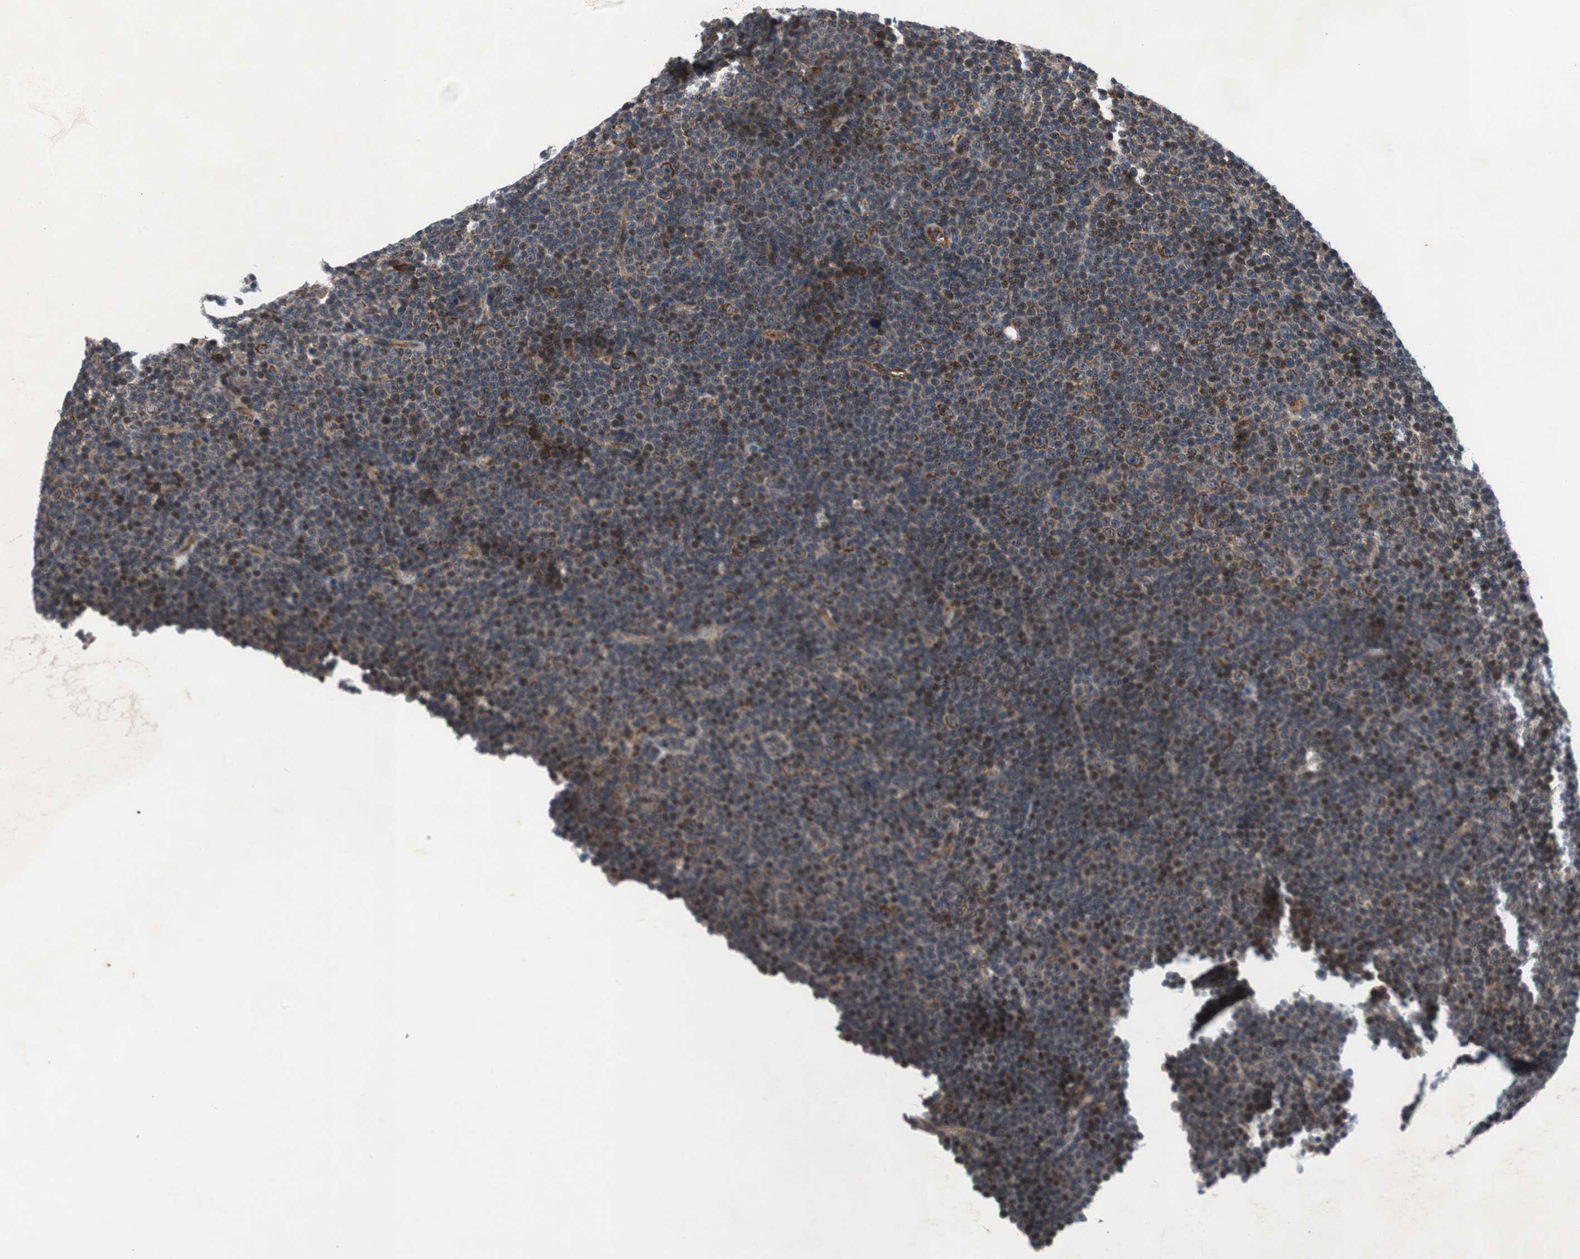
{"staining": {"intensity": "strong", "quantity": "<25%", "location": "cytoplasmic/membranous,nuclear"}, "tissue": "lymphoma", "cell_type": "Tumor cells", "image_type": "cancer", "snomed": [{"axis": "morphology", "description": "Malignant lymphoma, non-Hodgkin's type, Low grade"}, {"axis": "topography", "description": "Lymph node"}], "caption": "About <25% of tumor cells in malignant lymphoma, non-Hodgkin's type (low-grade) exhibit strong cytoplasmic/membranous and nuclear protein expression as visualized by brown immunohistochemical staining.", "gene": "AKAP1", "patient": {"sex": "female", "age": 67}}